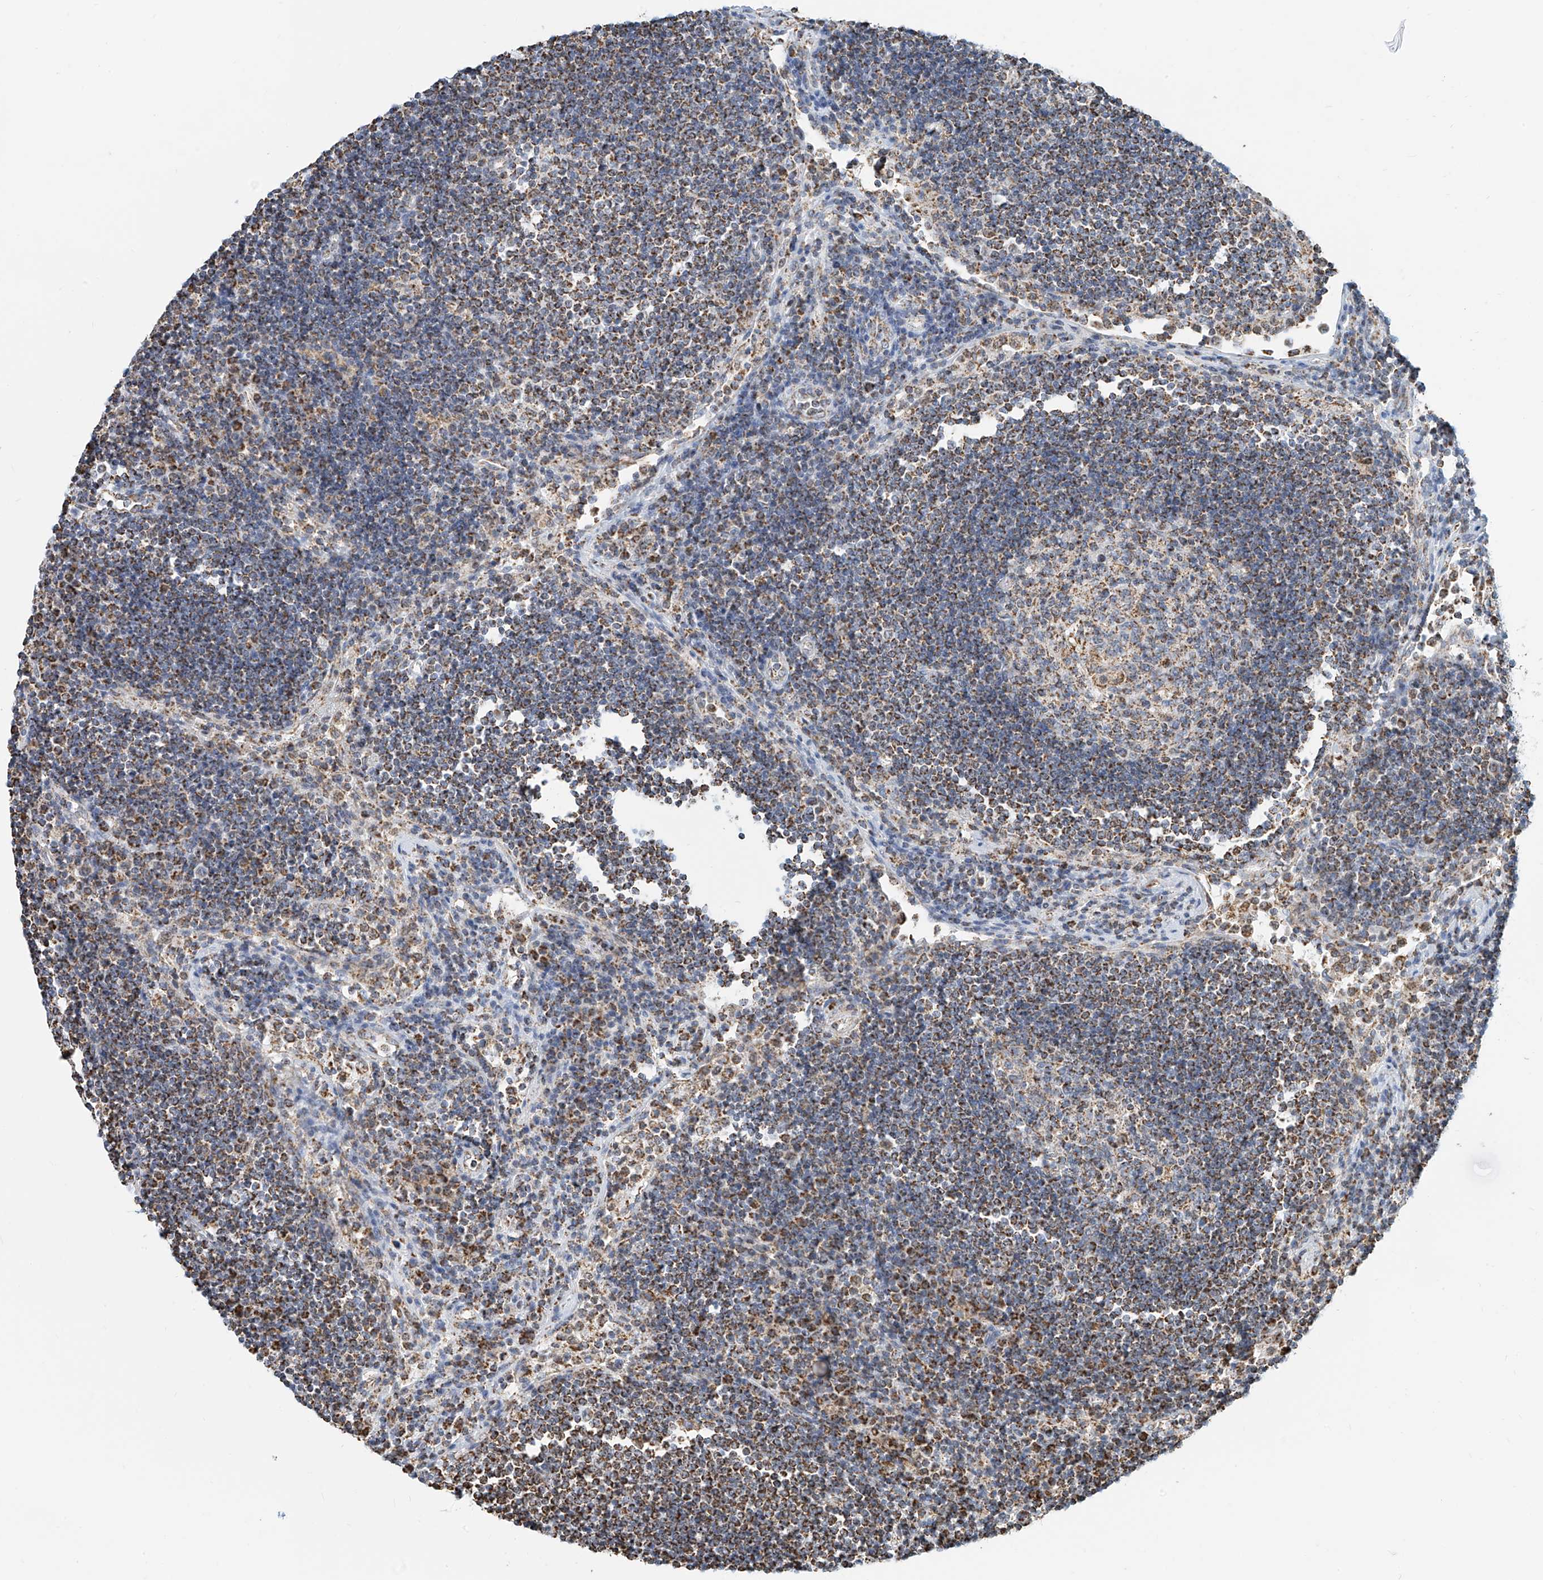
{"staining": {"intensity": "moderate", "quantity": ">75%", "location": "cytoplasmic/membranous"}, "tissue": "lymph node", "cell_type": "Germinal center cells", "image_type": "normal", "snomed": [{"axis": "morphology", "description": "Normal tissue, NOS"}, {"axis": "topography", "description": "Lymph node"}], "caption": "High-magnification brightfield microscopy of unremarkable lymph node stained with DAB (3,3'-diaminobenzidine) (brown) and counterstained with hematoxylin (blue). germinal center cells exhibit moderate cytoplasmic/membranous staining is seen in about>75% of cells. Using DAB (3,3'-diaminobenzidine) (brown) and hematoxylin (blue) stains, captured at high magnification using brightfield microscopy.", "gene": "NALCN", "patient": {"sex": "female", "age": 53}}